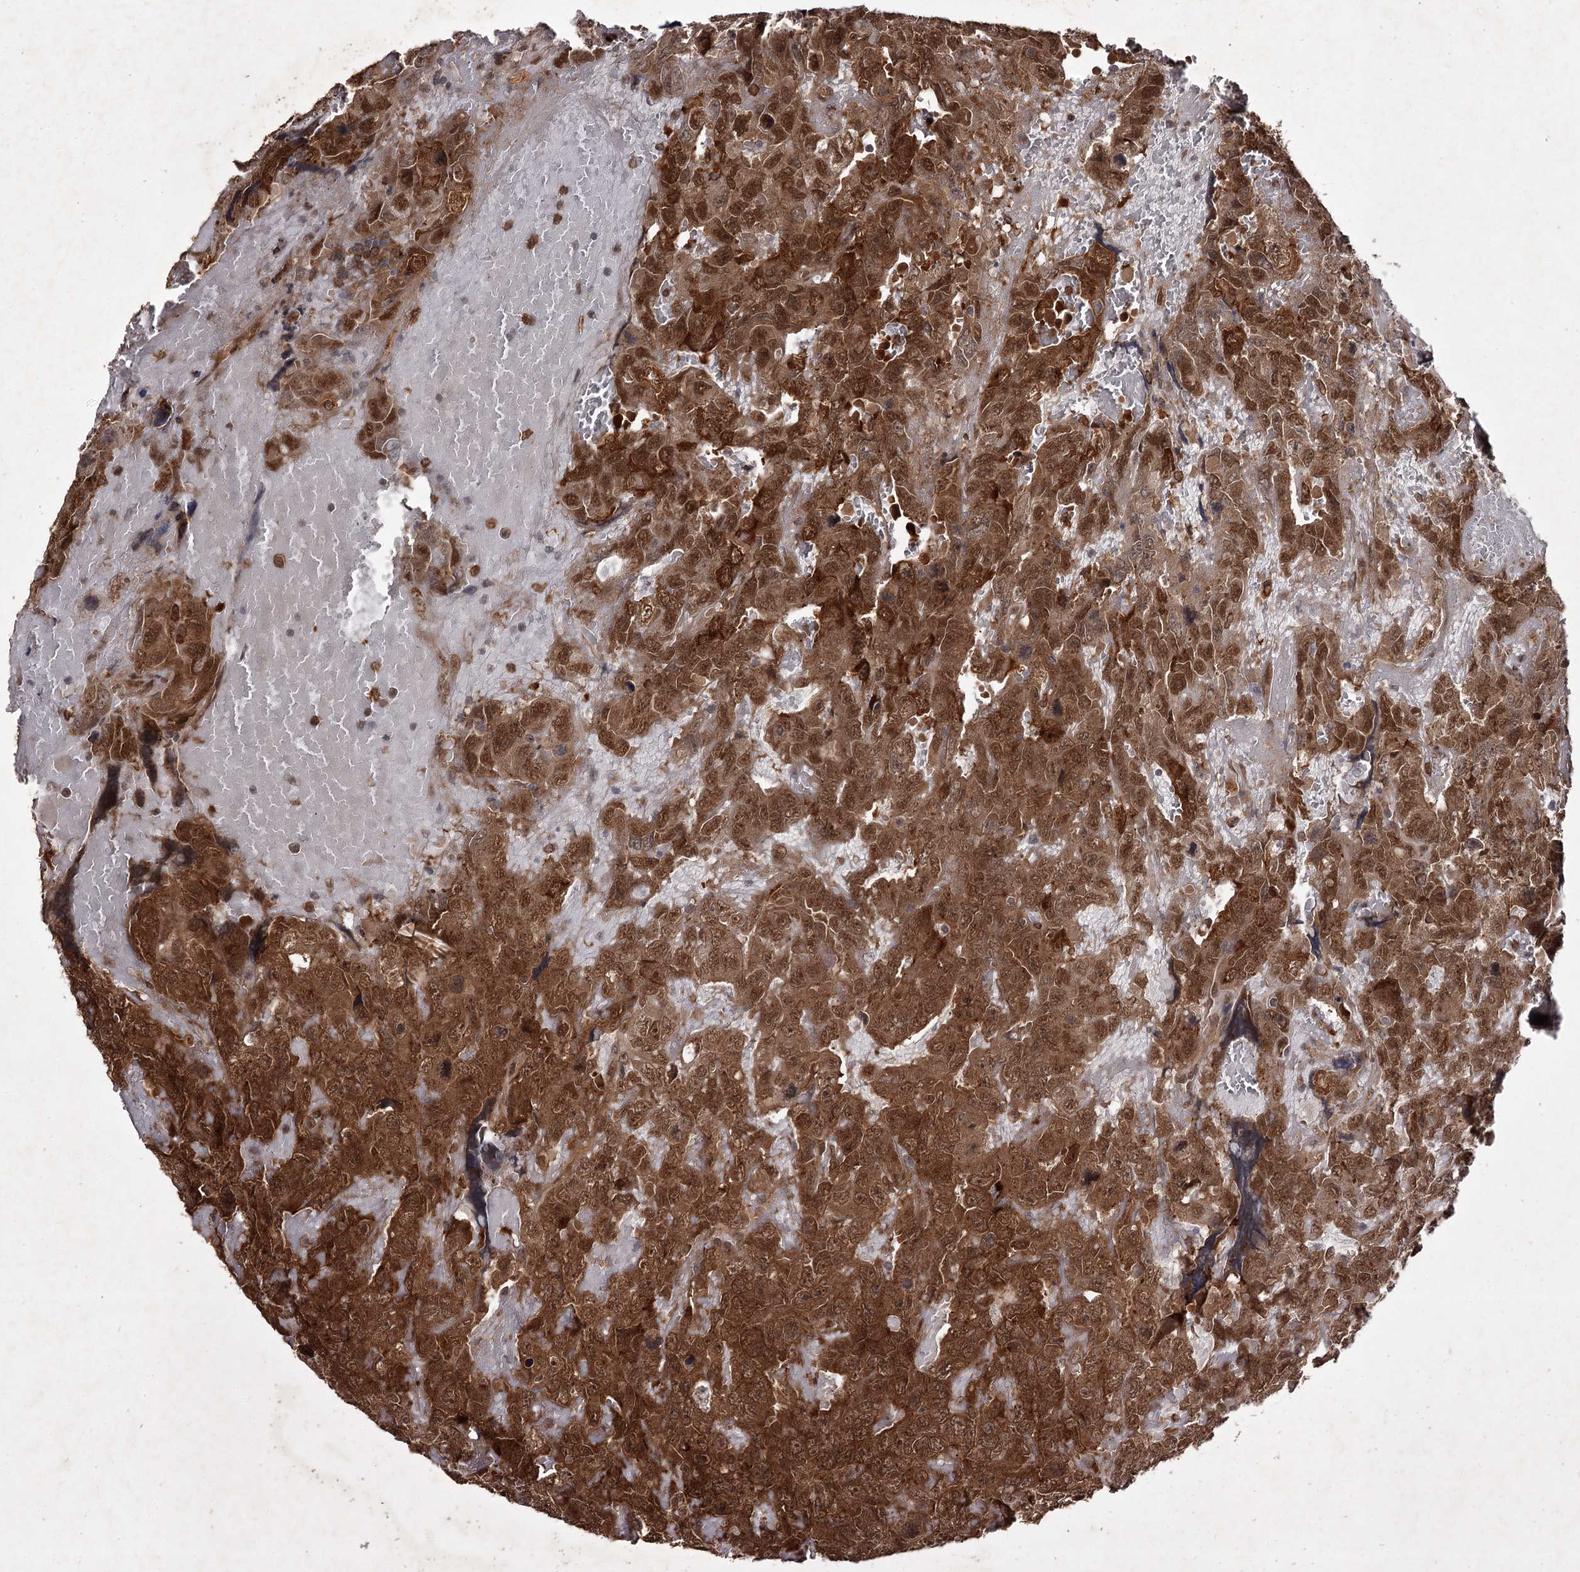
{"staining": {"intensity": "strong", "quantity": ">75%", "location": "cytoplasmic/membranous,nuclear"}, "tissue": "testis cancer", "cell_type": "Tumor cells", "image_type": "cancer", "snomed": [{"axis": "morphology", "description": "Carcinoma, Embryonal, NOS"}, {"axis": "topography", "description": "Testis"}], "caption": "Strong cytoplasmic/membranous and nuclear expression for a protein is seen in about >75% of tumor cells of testis cancer (embryonal carcinoma) using immunohistochemistry.", "gene": "TBC1D23", "patient": {"sex": "male", "age": 45}}